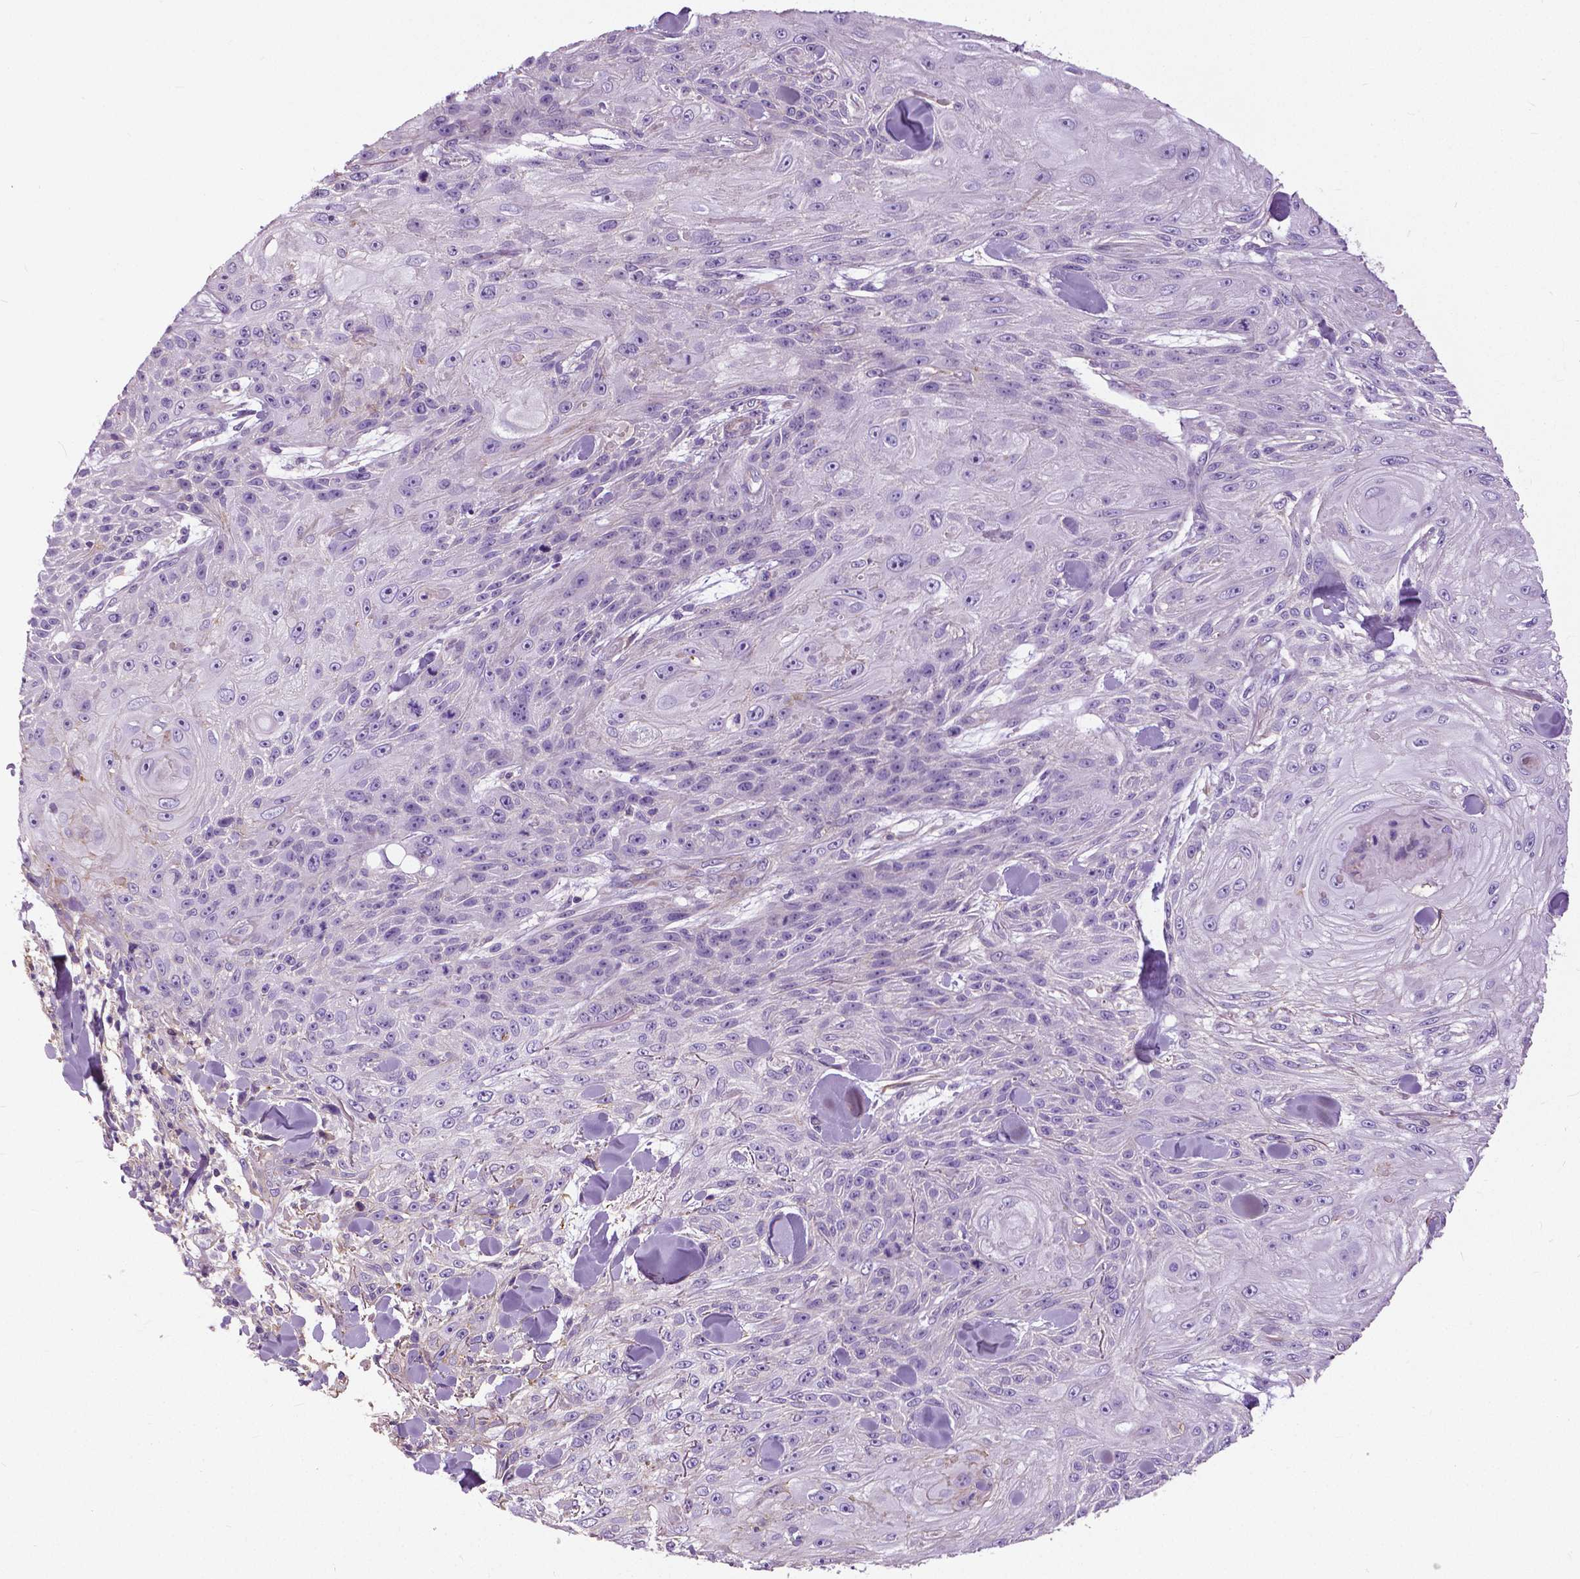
{"staining": {"intensity": "negative", "quantity": "none", "location": "none"}, "tissue": "skin cancer", "cell_type": "Tumor cells", "image_type": "cancer", "snomed": [{"axis": "morphology", "description": "Squamous cell carcinoma, NOS"}, {"axis": "topography", "description": "Skin"}], "caption": "Human skin cancer (squamous cell carcinoma) stained for a protein using immunohistochemistry shows no staining in tumor cells.", "gene": "ANXA13", "patient": {"sex": "male", "age": 88}}